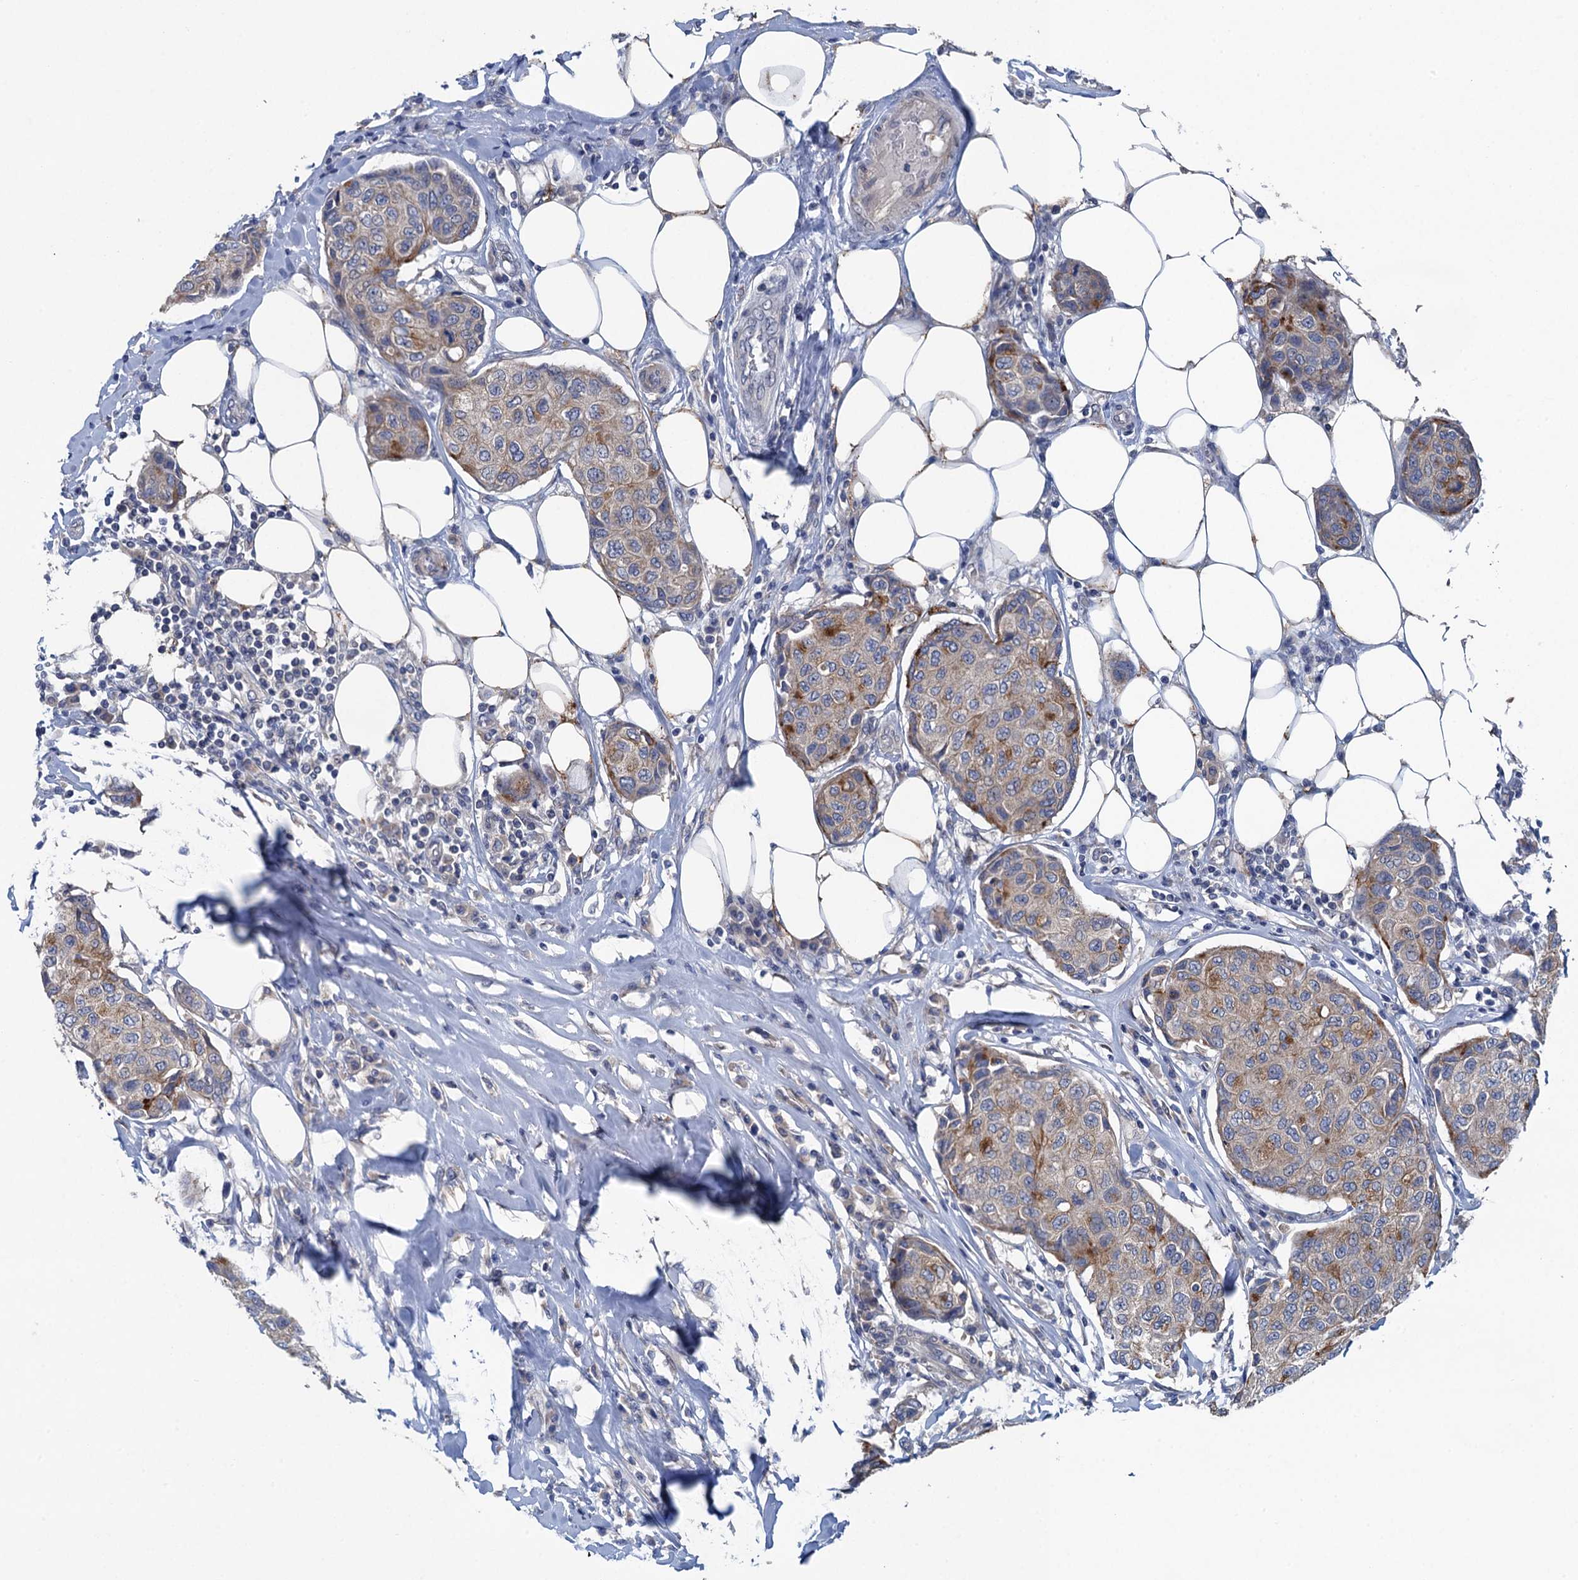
{"staining": {"intensity": "moderate", "quantity": "<25%", "location": "cytoplasmic/membranous"}, "tissue": "breast cancer", "cell_type": "Tumor cells", "image_type": "cancer", "snomed": [{"axis": "morphology", "description": "Duct carcinoma"}, {"axis": "topography", "description": "Breast"}], "caption": "This is an image of IHC staining of breast cancer (invasive ductal carcinoma), which shows moderate expression in the cytoplasmic/membranous of tumor cells.", "gene": "CTU2", "patient": {"sex": "female", "age": 80}}